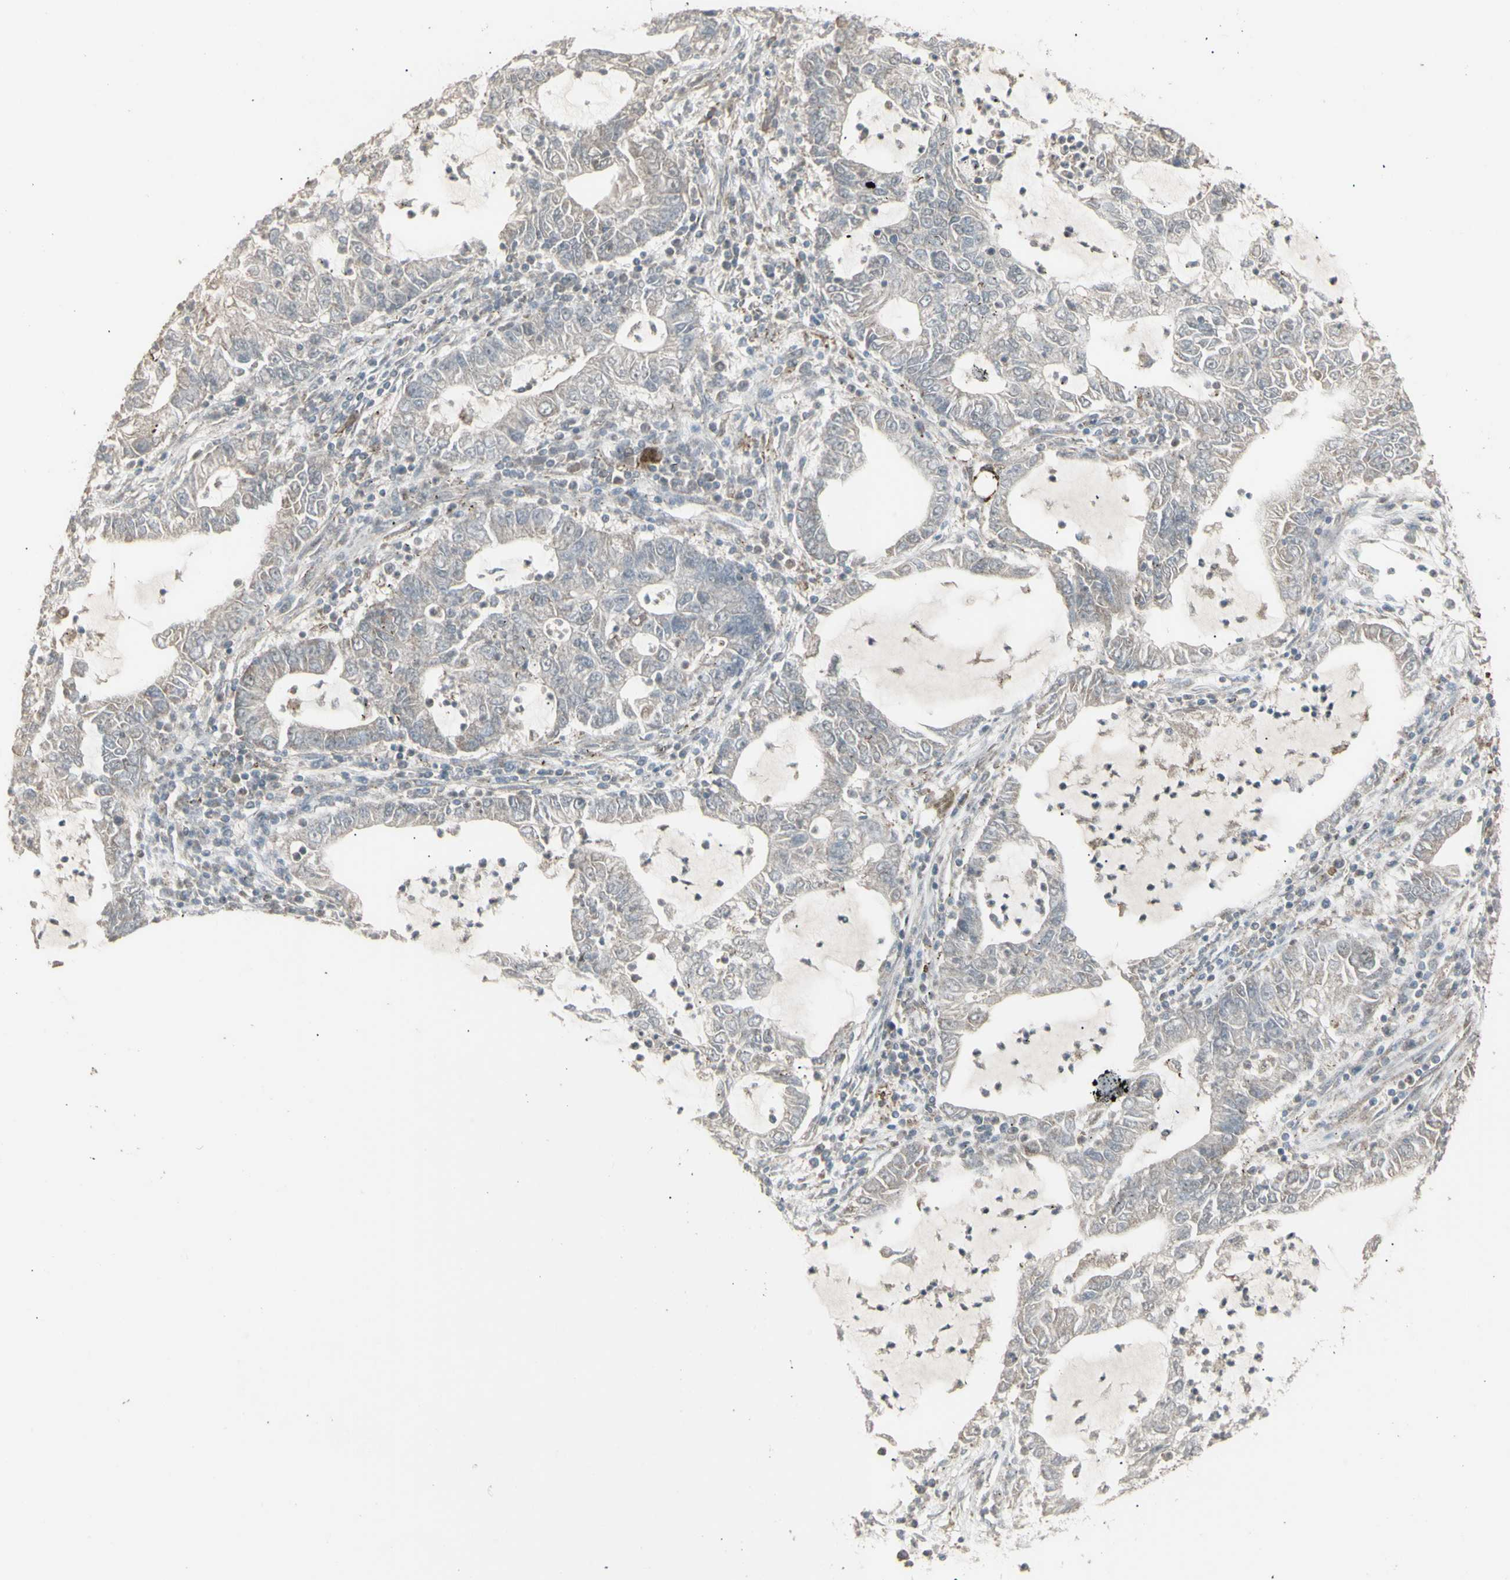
{"staining": {"intensity": "weak", "quantity": ">75%", "location": "cytoplasmic/membranous"}, "tissue": "lung cancer", "cell_type": "Tumor cells", "image_type": "cancer", "snomed": [{"axis": "morphology", "description": "Adenocarcinoma, NOS"}, {"axis": "topography", "description": "Lung"}], "caption": "This is an image of IHC staining of lung adenocarcinoma, which shows weak staining in the cytoplasmic/membranous of tumor cells.", "gene": "RNASEL", "patient": {"sex": "female", "age": 51}}